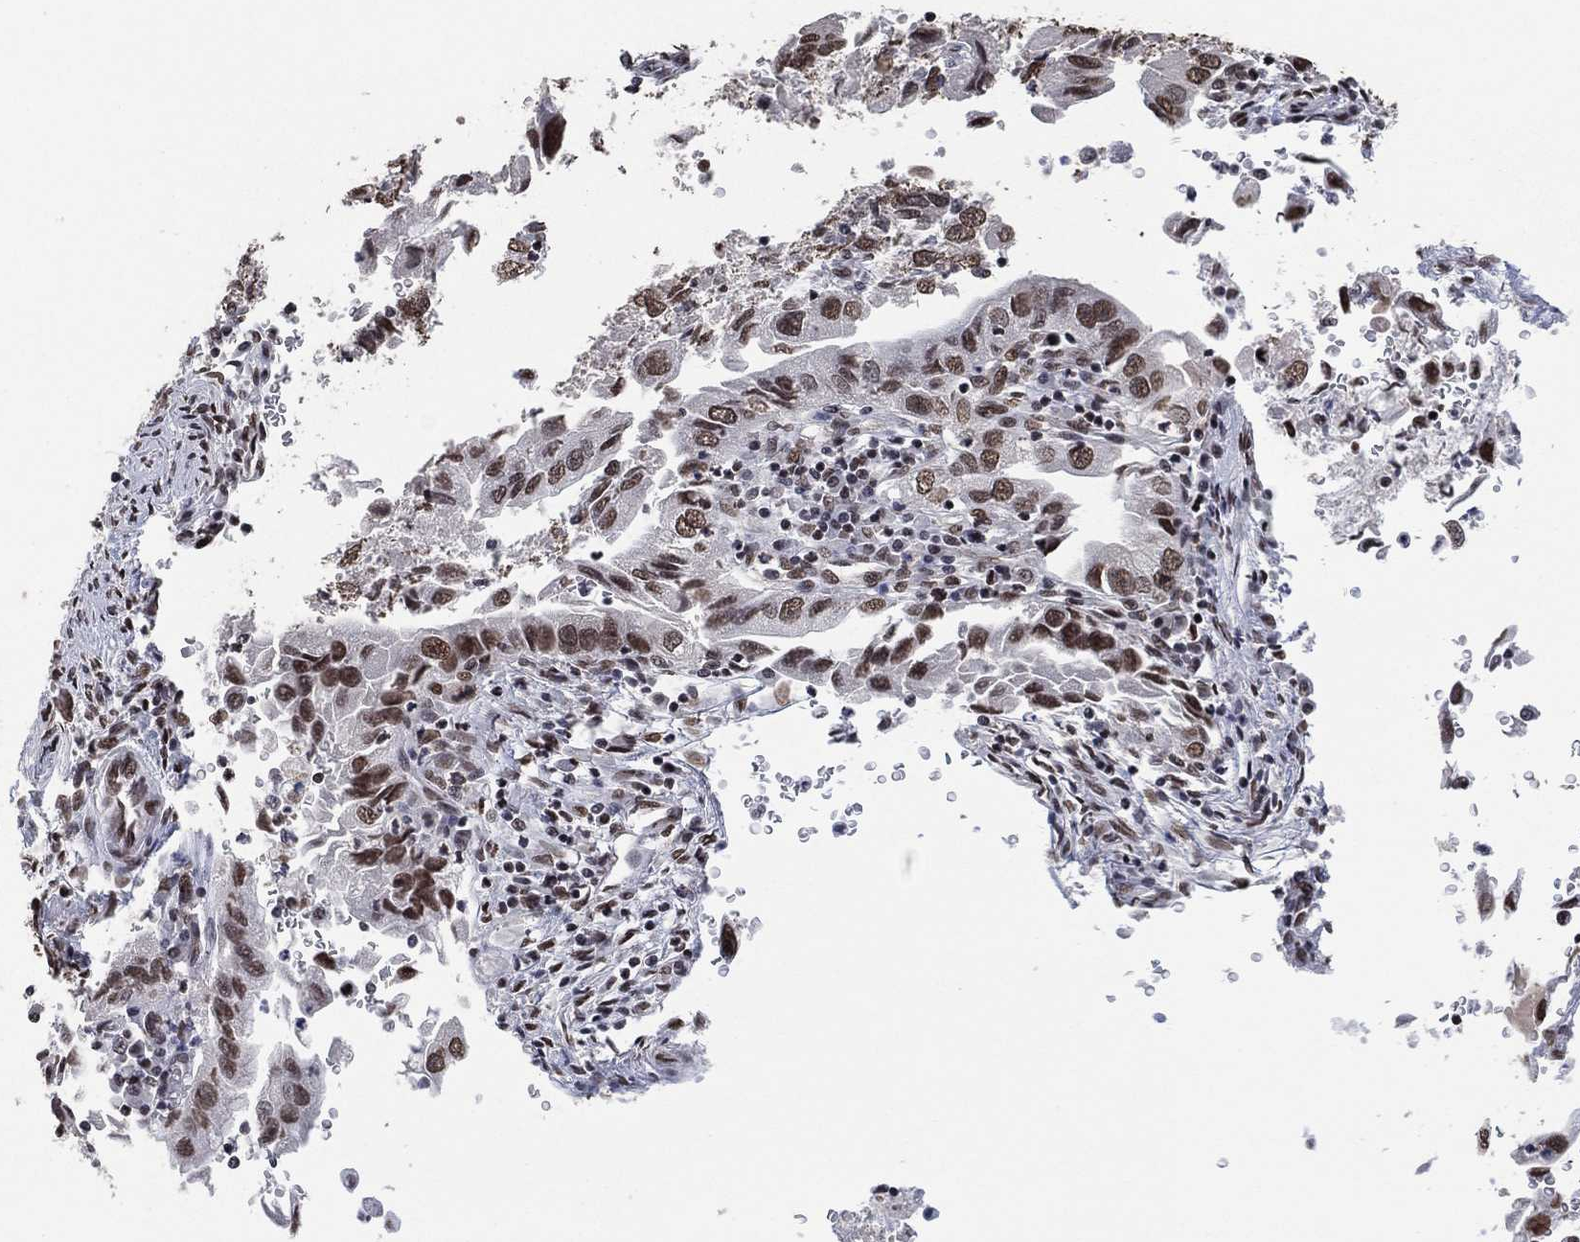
{"staining": {"intensity": "moderate", "quantity": "25%-75%", "location": "nuclear"}, "tissue": "stomach cancer", "cell_type": "Tumor cells", "image_type": "cancer", "snomed": [{"axis": "morphology", "description": "Adenocarcinoma, NOS"}, {"axis": "topography", "description": "Stomach"}], "caption": "This is a micrograph of immunohistochemistry staining of stomach cancer (adenocarcinoma), which shows moderate staining in the nuclear of tumor cells.", "gene": "EHMT1", "patient": {"sex": "male", "age": 76}}